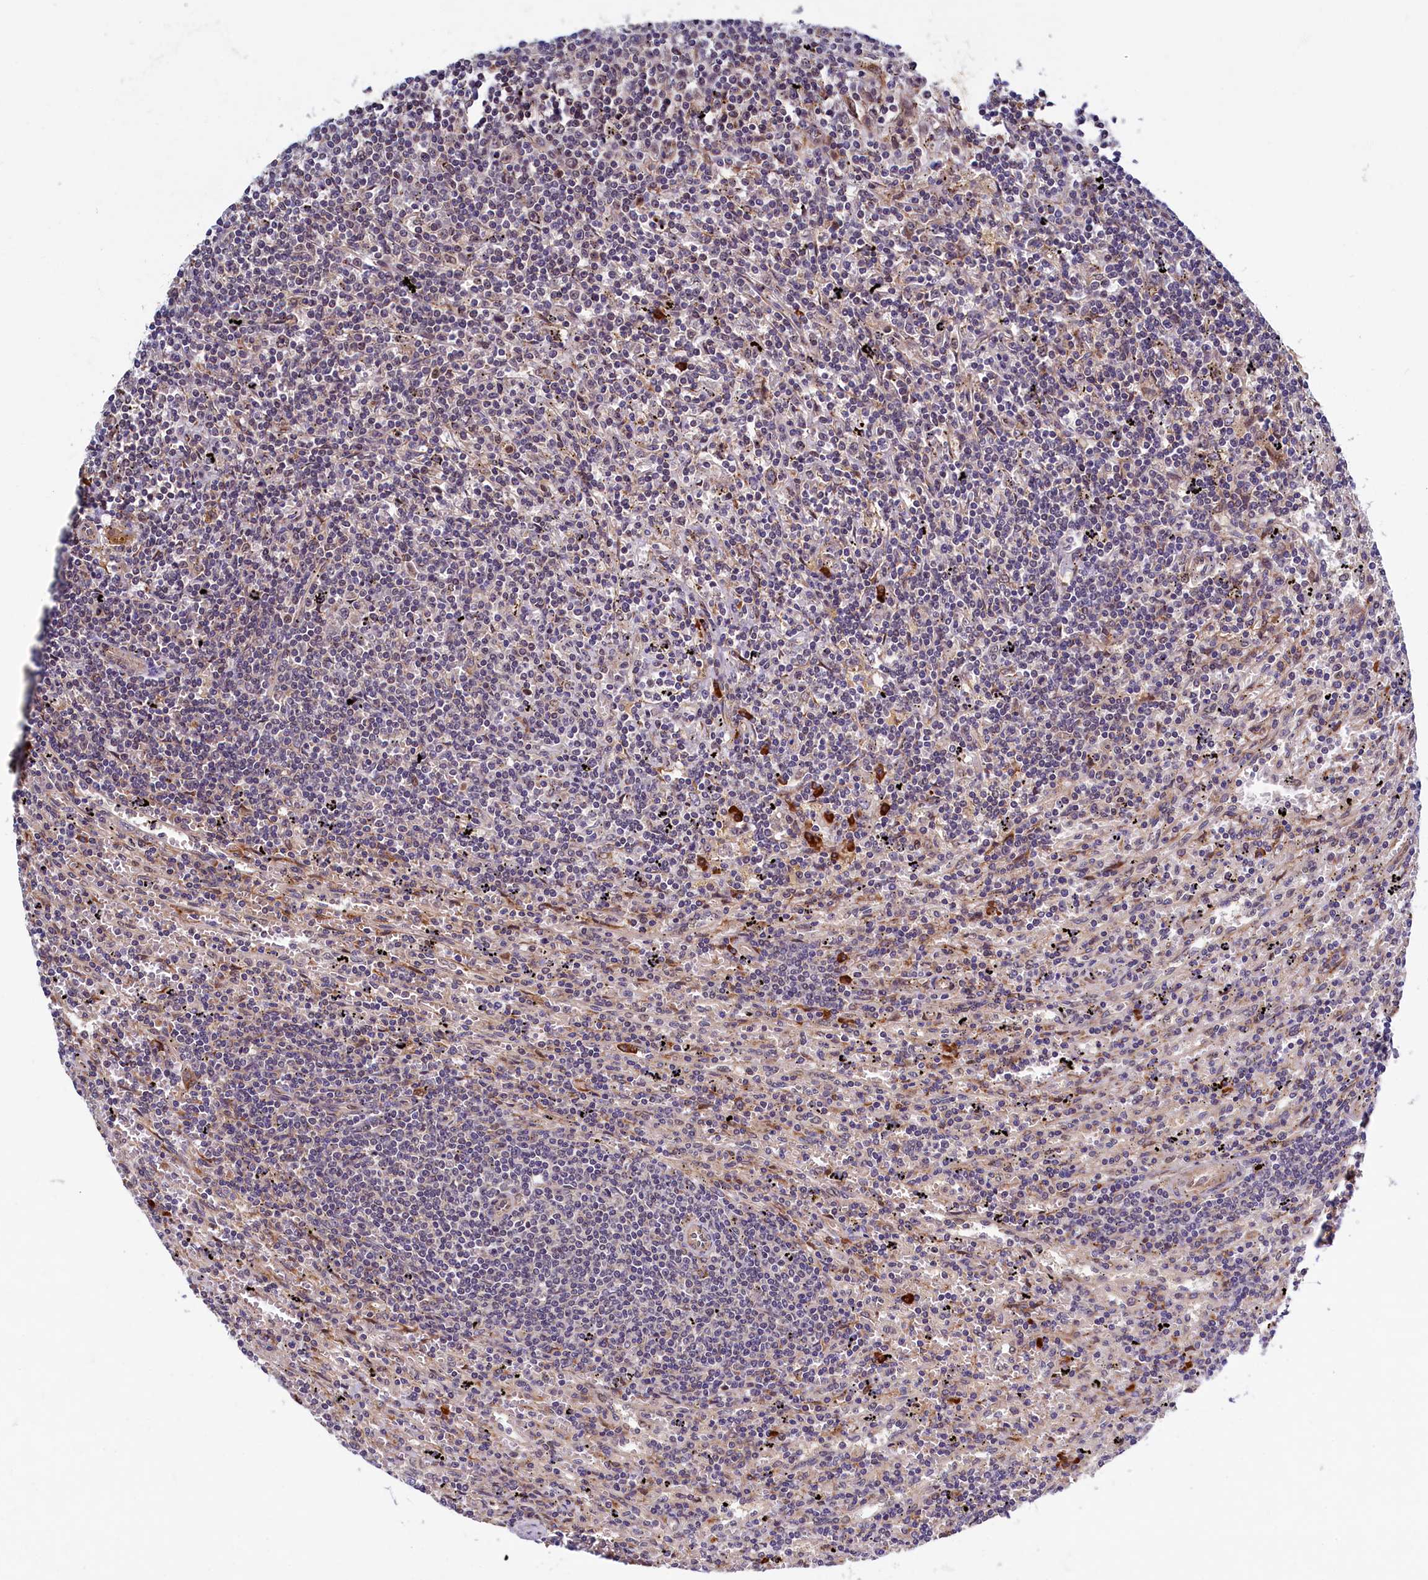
{"staining": {"intensity": "negative", "quantity": "none", "location": "none"}, "tissue": "lymphoma", "cell_type": "Tumor cells", "image_type": "cancer", "snomed": [{"axis": "morphology", "description": "Malignant lymphoma, non-Hodgkin's type, Low grade"}, {"axis": "topography", "description": "Spleen"}], "caption": "Human lymphoma stained for a protein using immunohistochemistry reveals no staining in tumor cells.", "gene": "SLC16A14", "patient": {"sex": "male", "age": 76}}